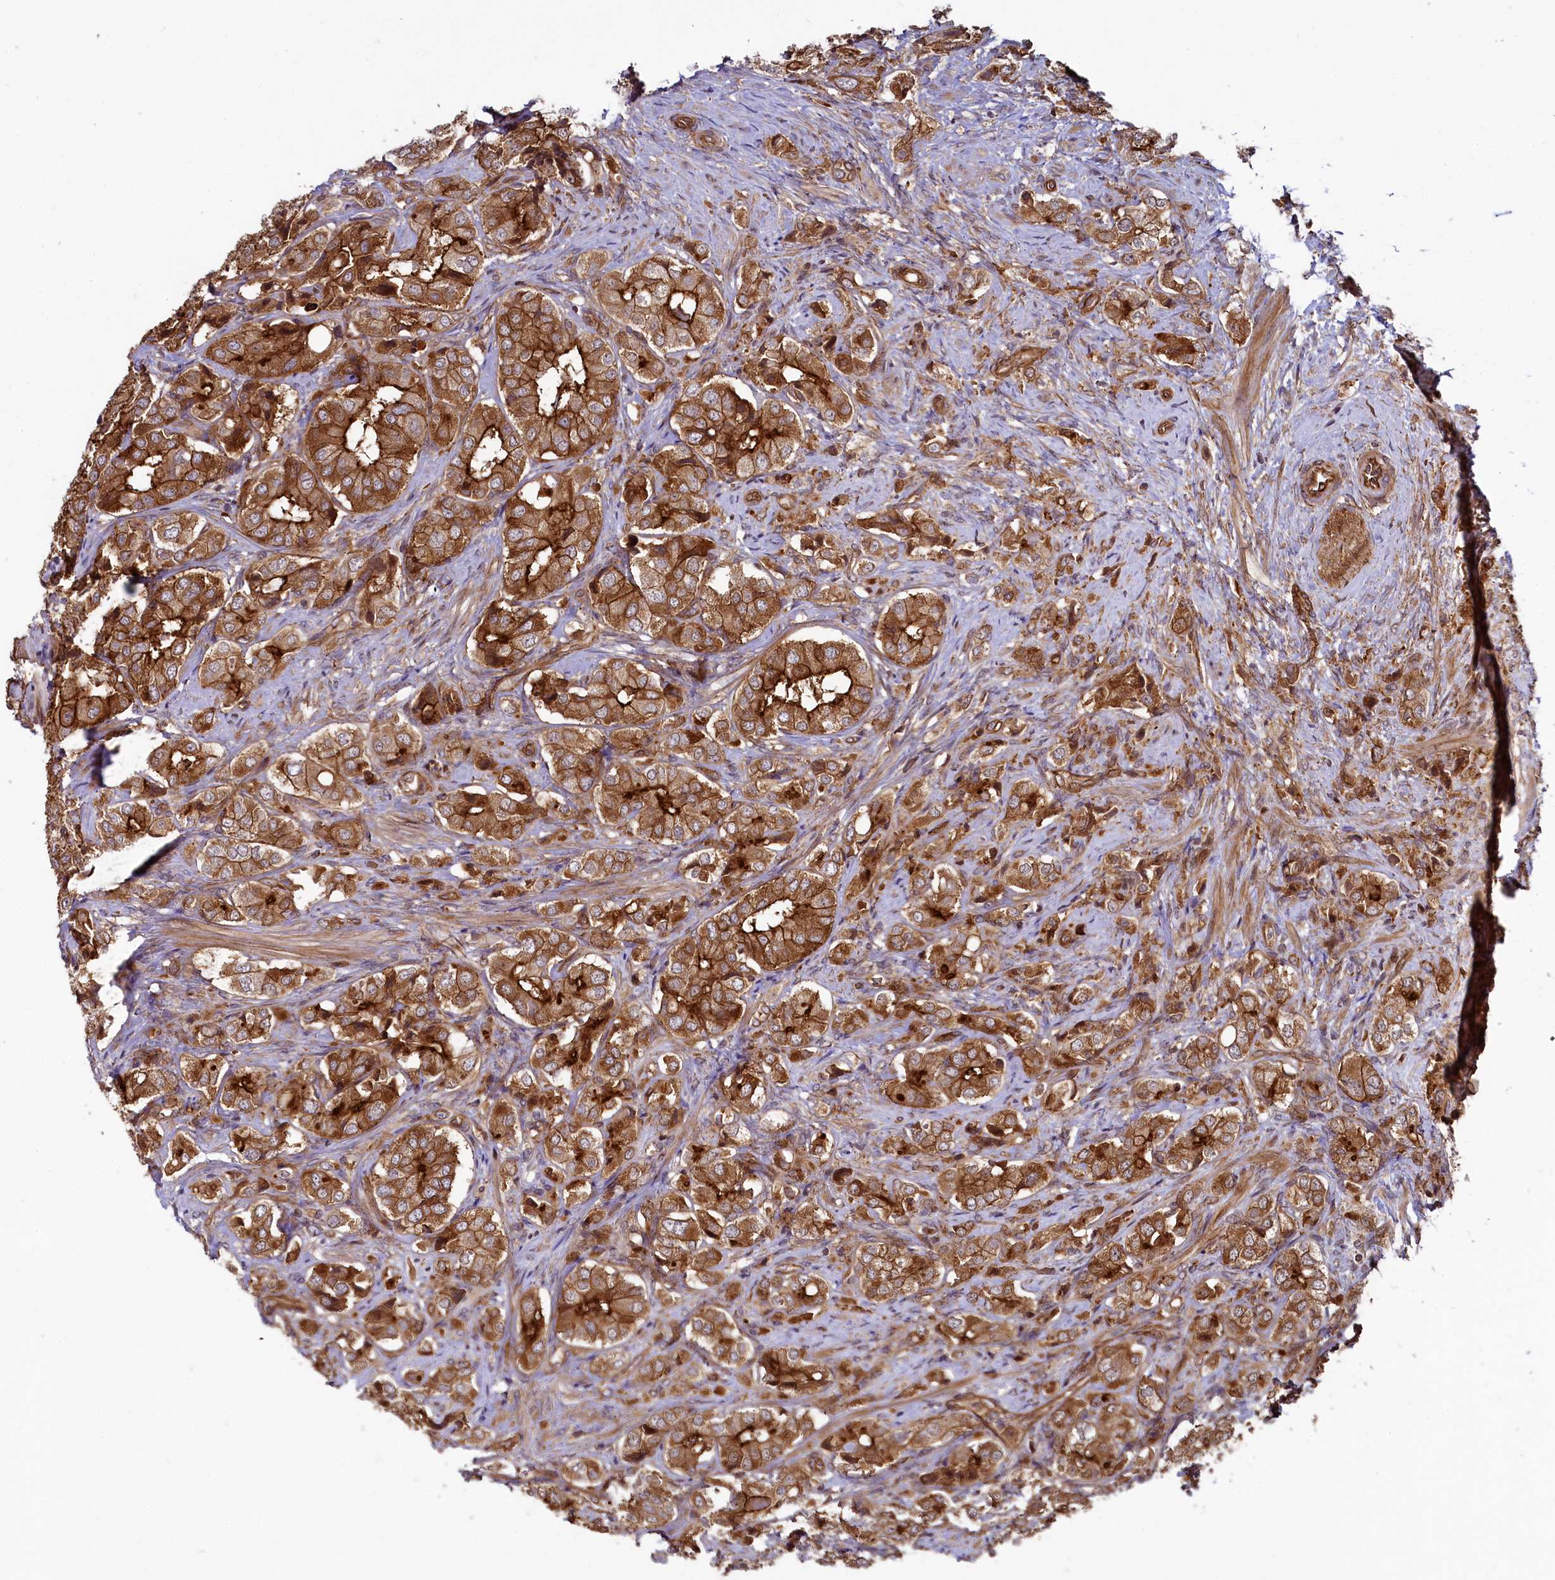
{"staining": {"intensity": "strong", "quantity": ">75%", "location": "cytoplasmic/membranous"}, "tissue": "prostate cancer", "cell_type": "Tumor cells", "image_type": "cancer", "snomed": [{"axis": "morphology", "description": "Adenocarcinoma, High grade"}, {"axis": "topography", "description": "Prostate"}], "caption": "Prostate cancer stained with a brown dye reveals strong cytoplasmic/membranous positive expression in approximately >75% of tumor cells.", "gene": "SVIP", "patient": {"sex": "male", "age": 65}}